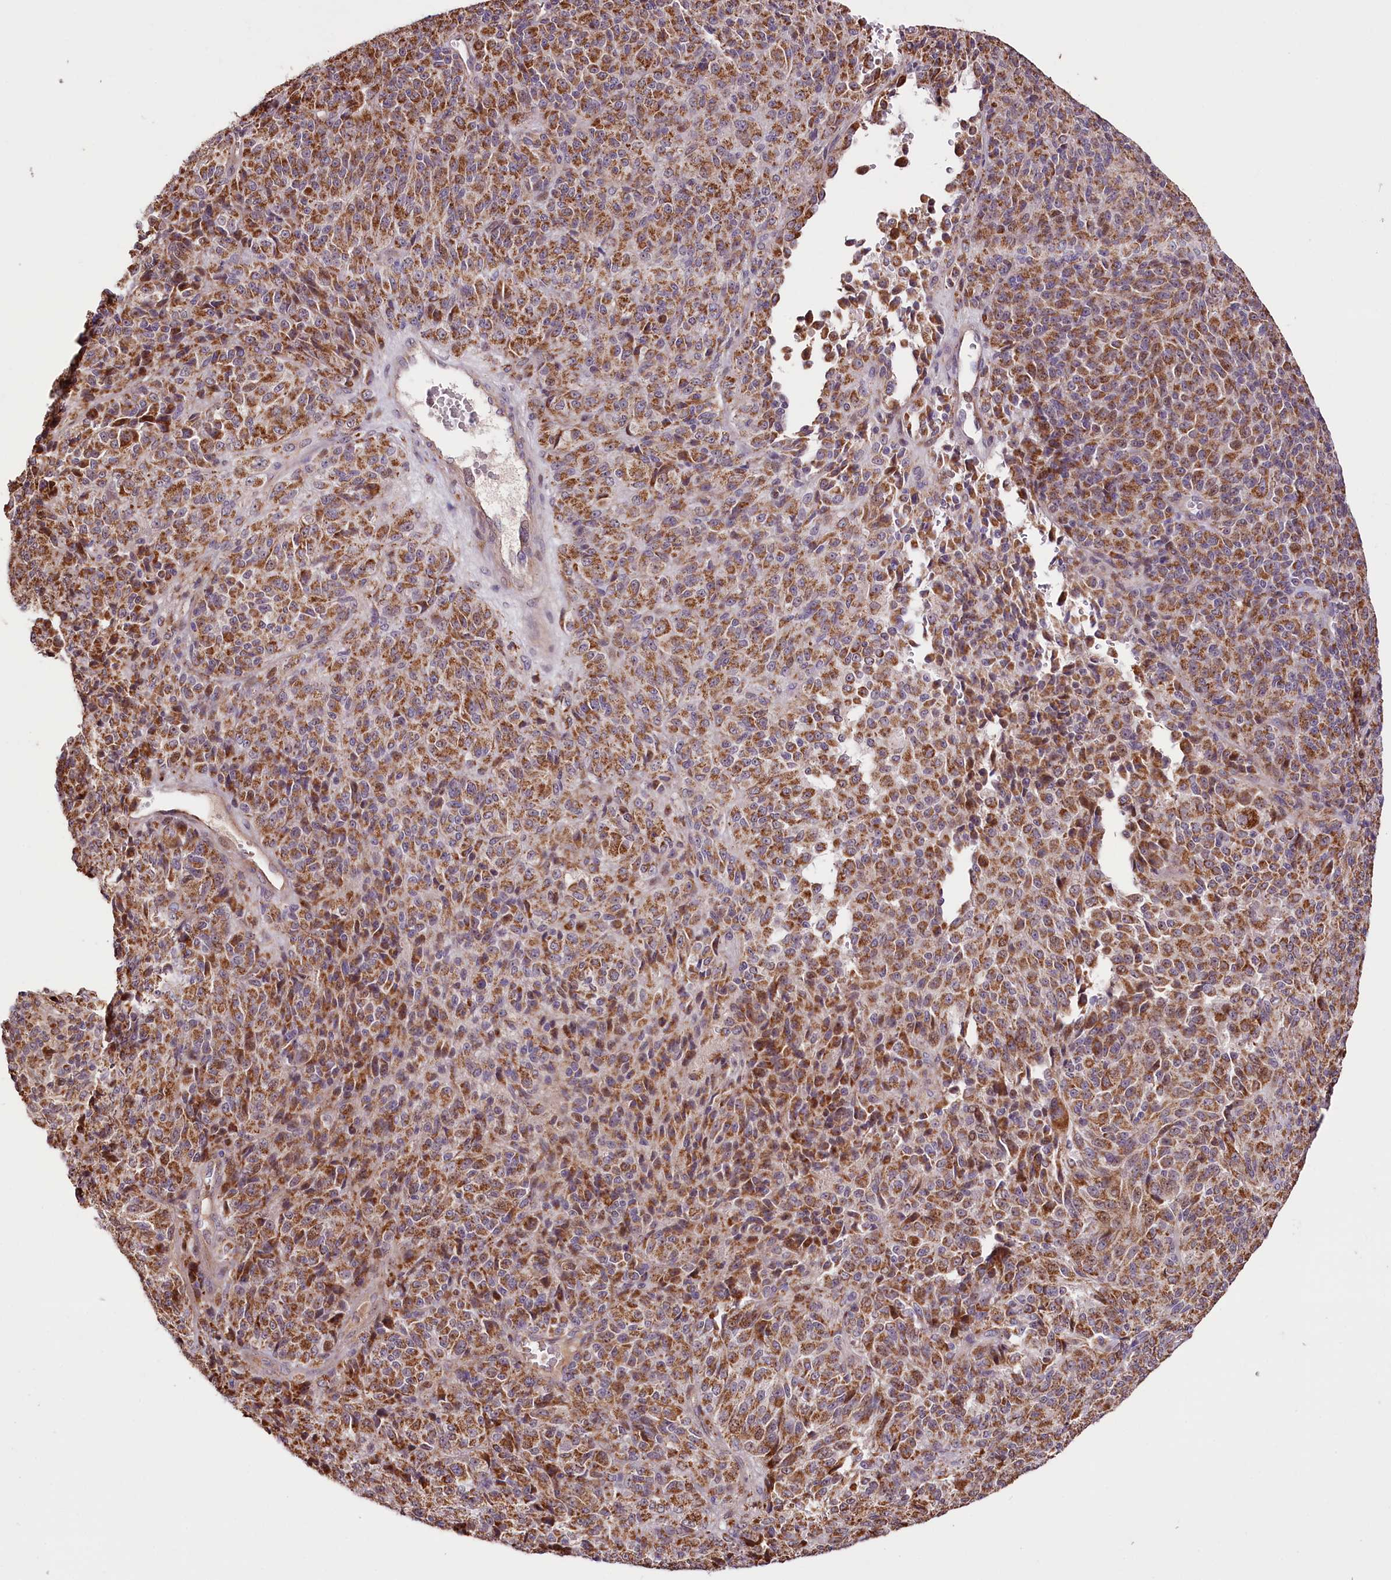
{"staining": {"intensity": "moderate", "quantity": ">75%", "location": "cytoplasmic/membranous"}, "tissue": "melanoma", "cell_type": "Tumor cells", "image_type": "cancer", "snomed": [{"axis": "morphology", "description": "Malignant melanoma, Metastatic site"}, {"axis": "topography", "description": "Brain"}], "caption": "Protein expression analysis of malignant melanoma (metastatic site) shows moderate cytoplasmic/membranous staining in about >75% of tumor cells. (Stains: DAB in brown, nuclei in blue, Microscopy: brightfield microscopy at high magnification).", "gene": "ST7", "patient": {"sex": "female", "age": 56}}